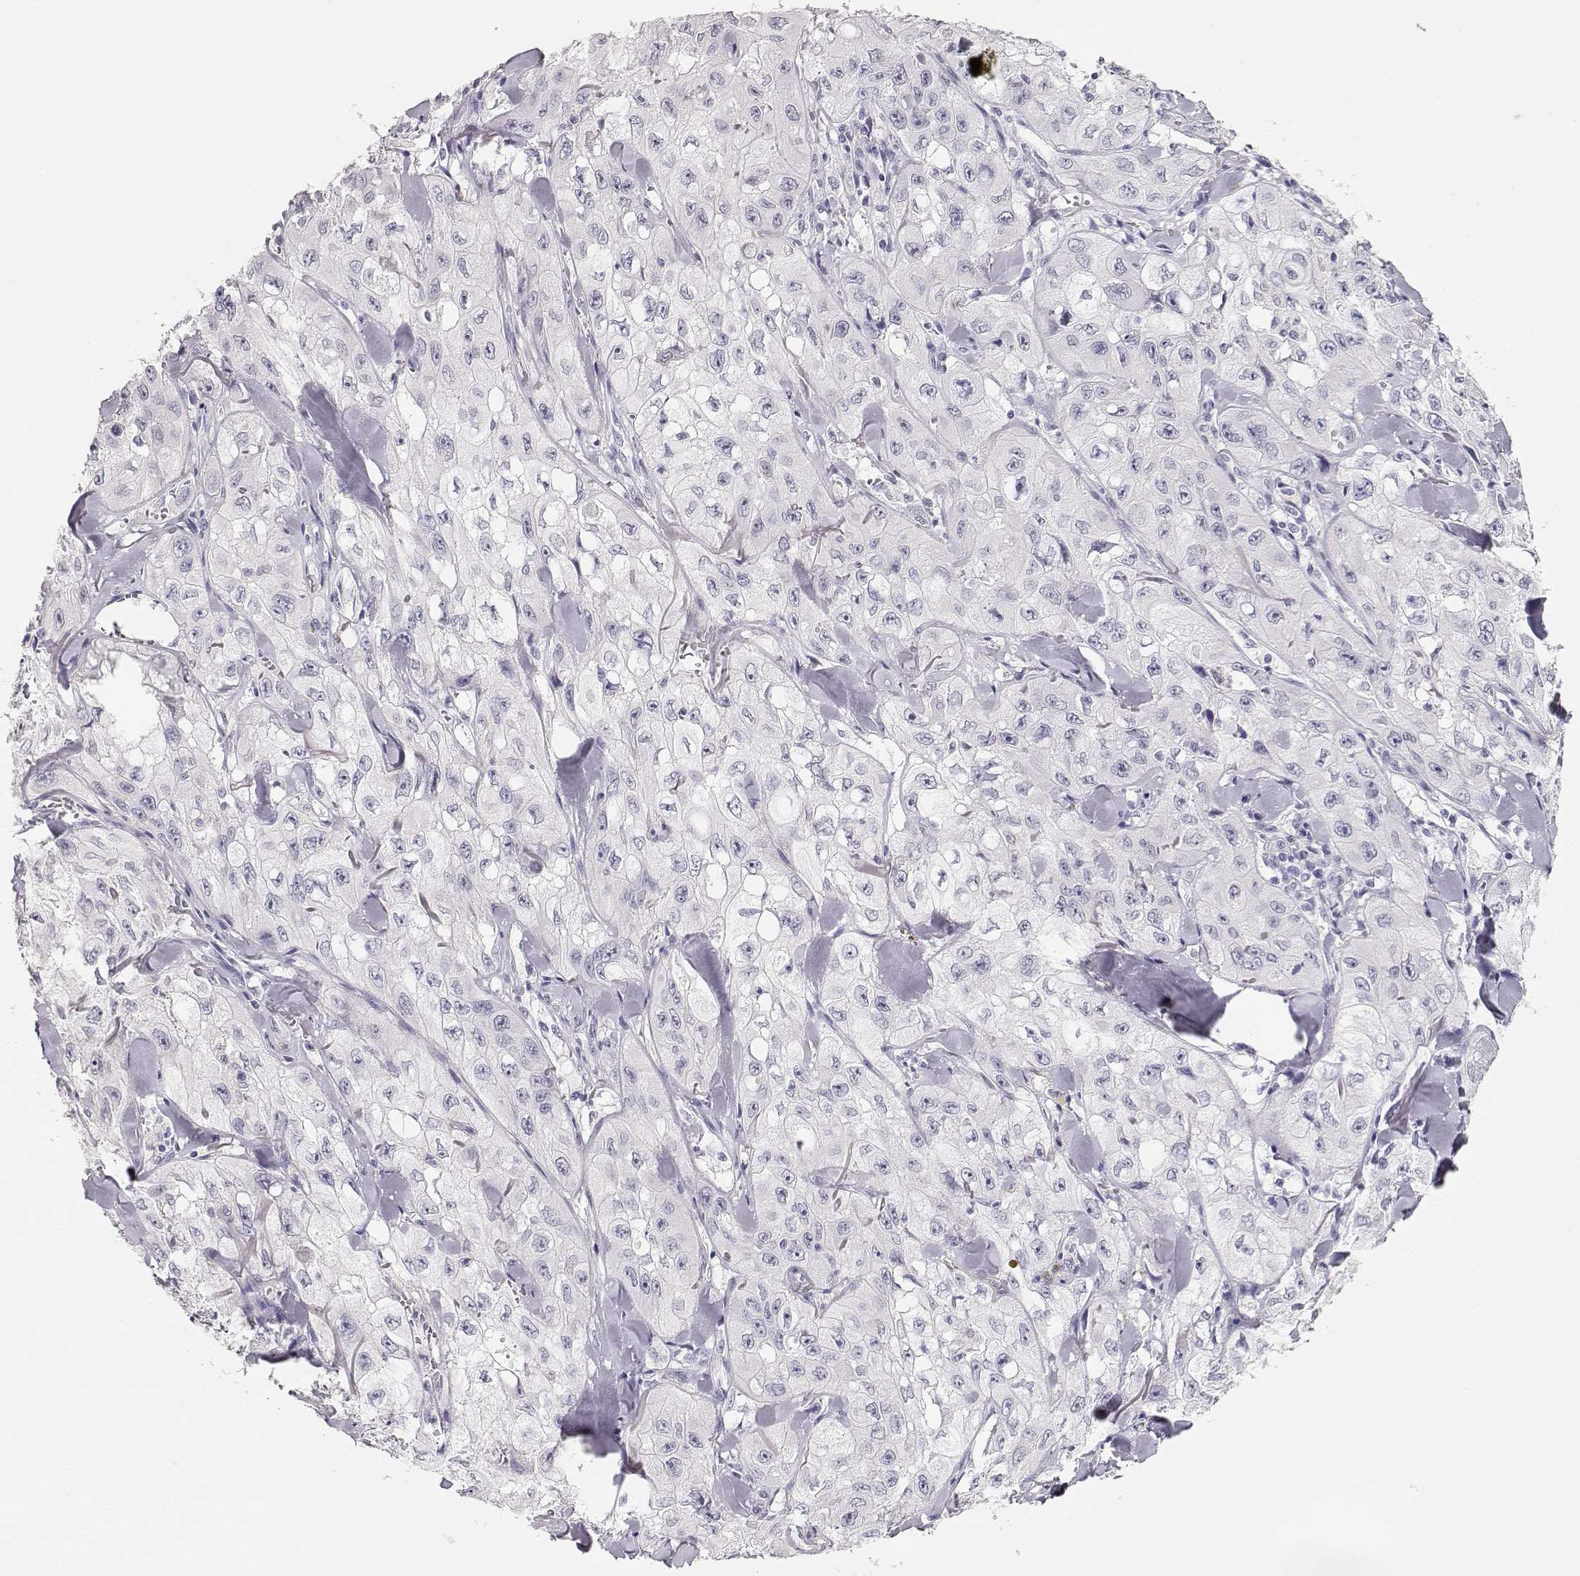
{"staining": {"intensity": "negative", "quantity": "none", "location": "none"}, "tissue": "skin cancer", "cell_type": "Tumor cells", "image_type": "cancer", "snomed": [{"axis": "morphology", "description": "Squamous cell carcinoma, NOS"}, {"axis": "topography", "description": "Skin"}, {"axis": "topography", "description": "Subcutis"}], "caption": "High magnification brightfield microscopy of skin squamous cell carcinoma stained with DAB (brown) and counterstained with hematoxylin (blue): tumor cells show no significant positivity.", "gene": "MAGEC1", "patient": {"sex": "male", "age": 73}}